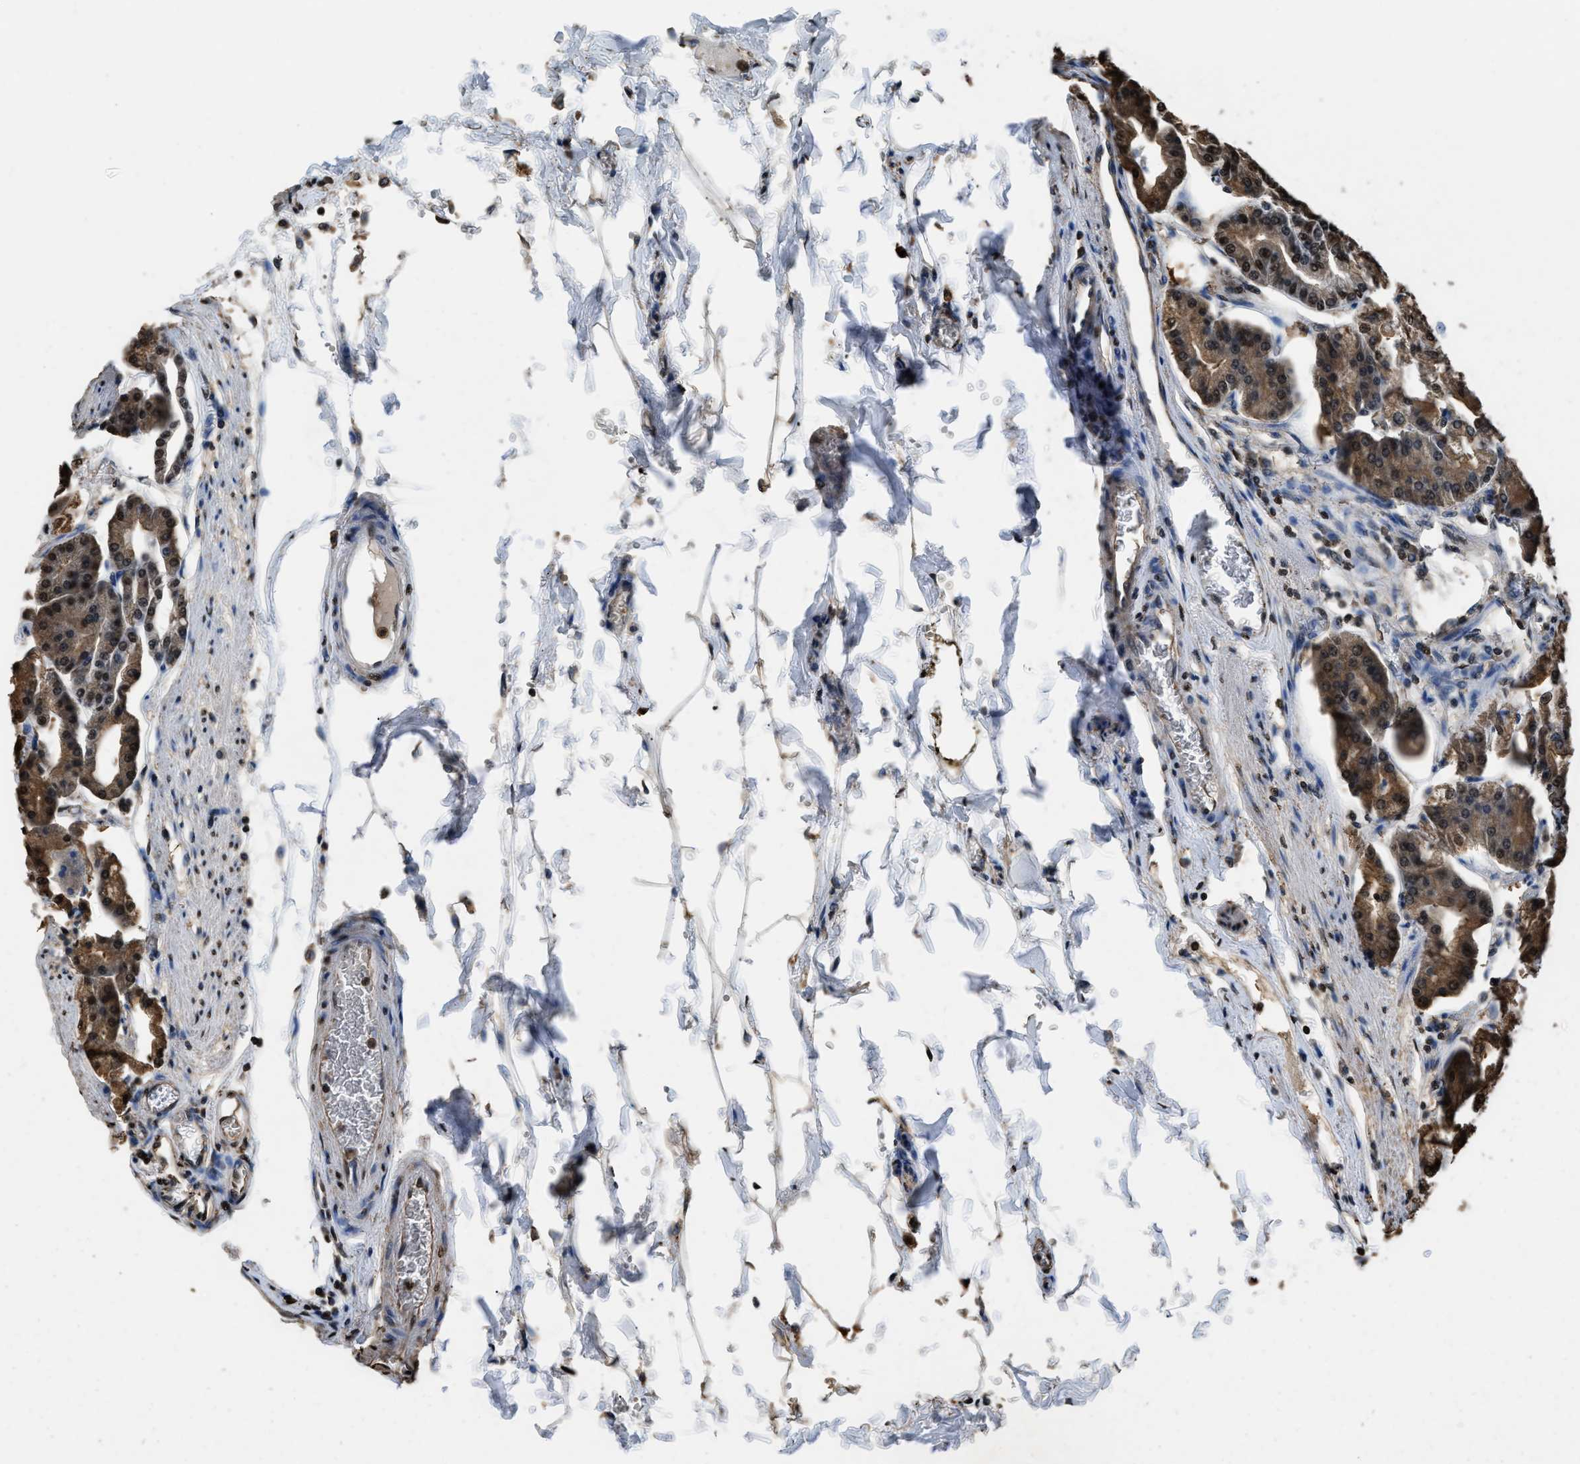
{"staining": {"intensity": "moderate", "quantity": ">75%", "location": "cytoplasmic/membranous,nuclear"}, "tissue": "stomach", "cell_type": "Glandular cells", "image_type": "normal", "snomed": [{"axis": "morphology", "description": "Normal tissue, NOS"}, {"axis": "topography", "description": "Stomach, lower"}], "caption": "Human stomach stained with a brown dye demonstrates moderate cytoplasmic/membranous,nuclear positive staining in about >75% of glandular cells.", "gene": "GAPDH", "patient": {"sex": "male", "age": 71}}